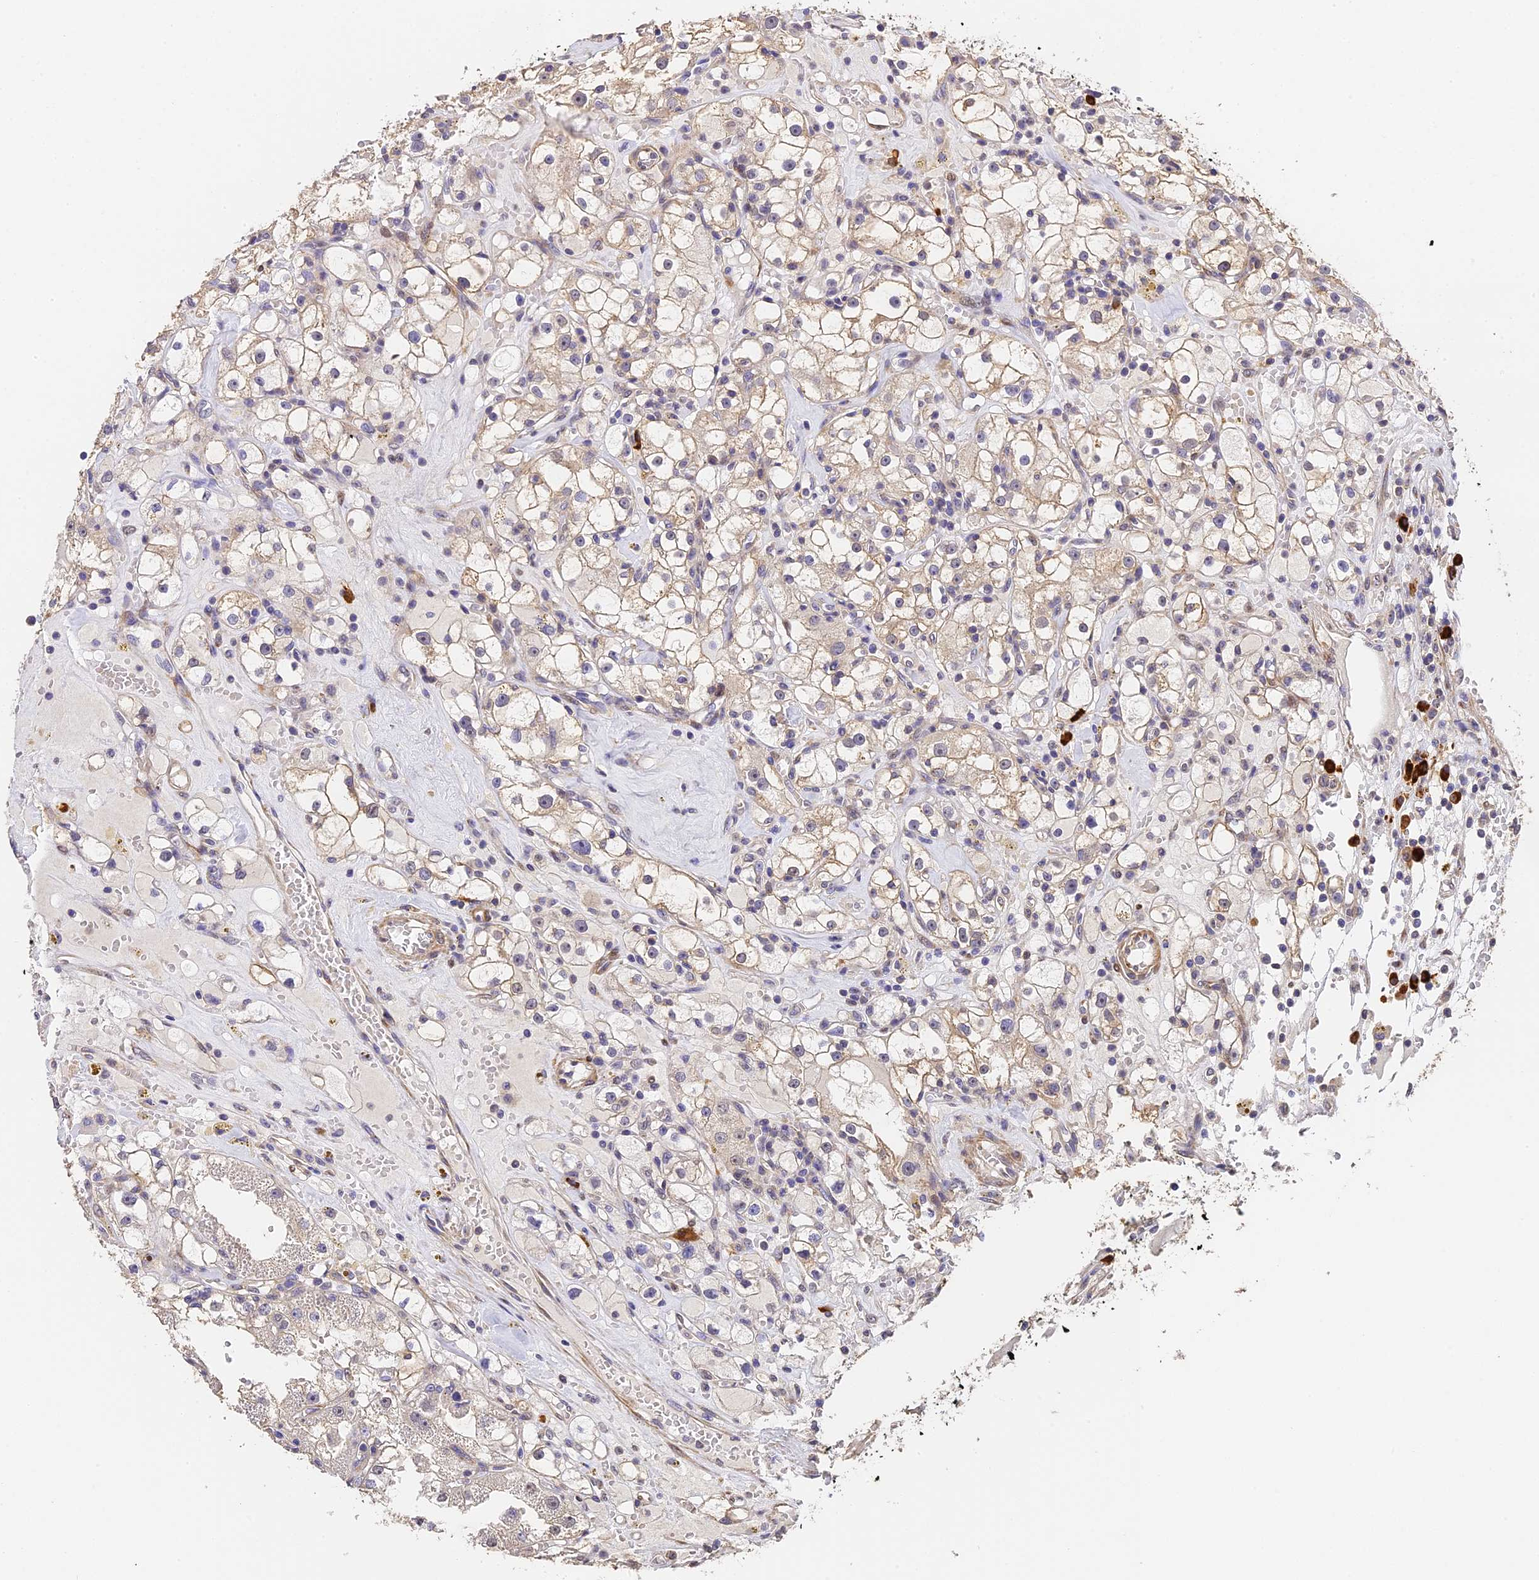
{"staining": {"intensity": "weak", "quantity": "25%-75%", "location": "cytoplasmic/membranous"}, "tissue": "renal cancer", "cell_type": "Tumor cells", "image_type": "cancer", "snomed": [{"axis": "morphology", "description": "Adenocarcinoma, NOS"}, {"axis": "topography", "description": "Kidney"}], "caption": "Immunohistochemistry (IHC) histopathology image of renal cancer (adenocarcinoma) stained for a protein (brown), which displays low levels of weak cytoplasmic/membranous staining in about 25%-75% of tumor cells.", "gene": "SLC11A1", "patient": {"sex": "male", "age": 56}}